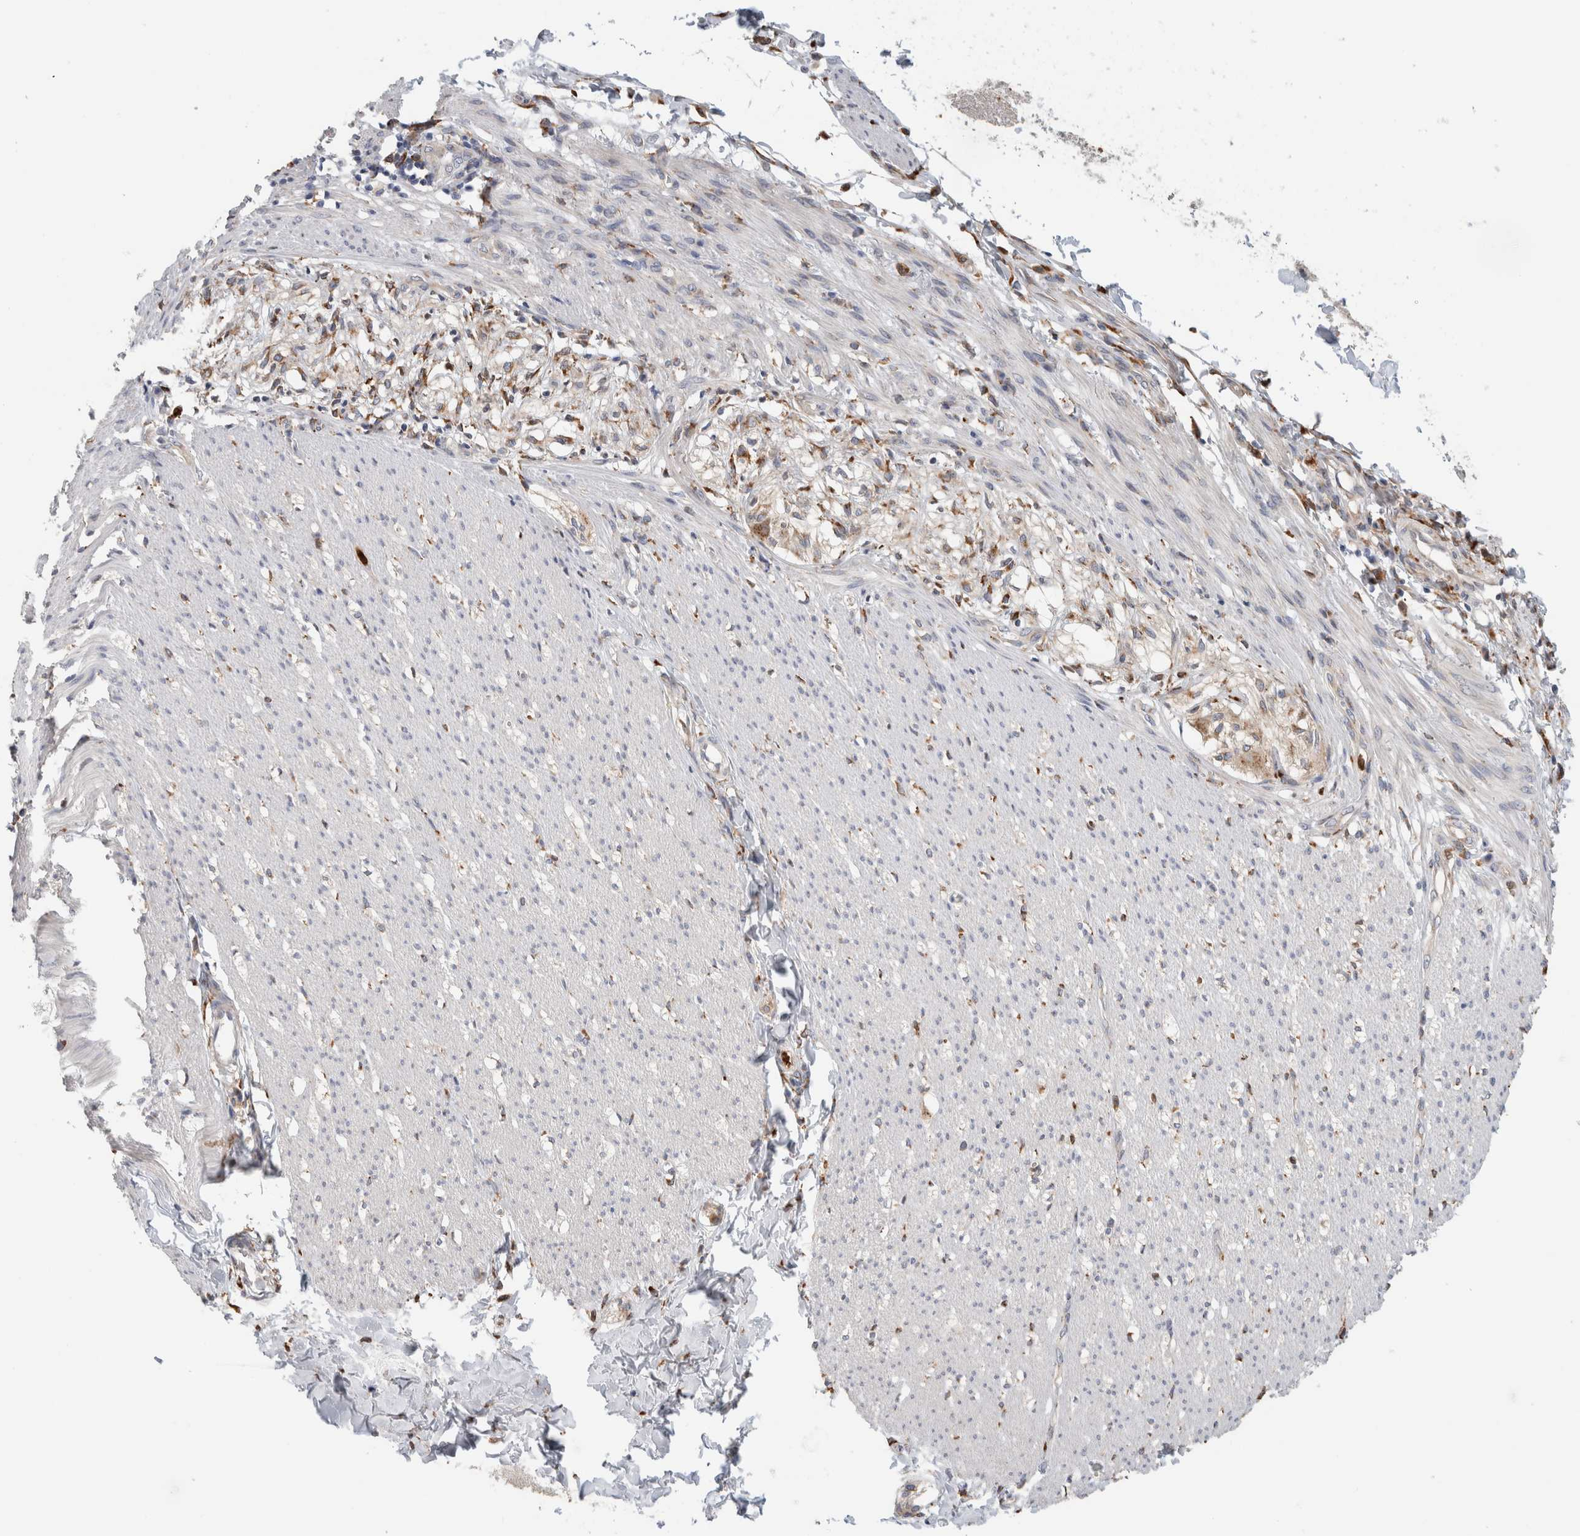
{"staining": {"intensity": "weak", "quantity": "25%-75%", "location": "cytoplasmic/membranous"}, "tissue": "smooth muscle", "cell_type": "Smooth muscle cells", "image_type": "normal", "snomed": [{"axis": "morphology", "description": "Normal tissue, NOS"}, {"axis": "morphology", "description": "Adenocarcinoma, NOS"}, {"axis": "topography", "description": "Smooth muscle"}, {"axis": "topography", "description": "Colon"}], "caption": "Immunohistochemical staining of benign smooth muscle exhibits 25%-75% levels of weak cytoplasmic/membranous protein staining in approximately 25%-75% of smooth muscle cells.", "gene": "P4HA1", "patient": {"sex": "male", "age": 14}}